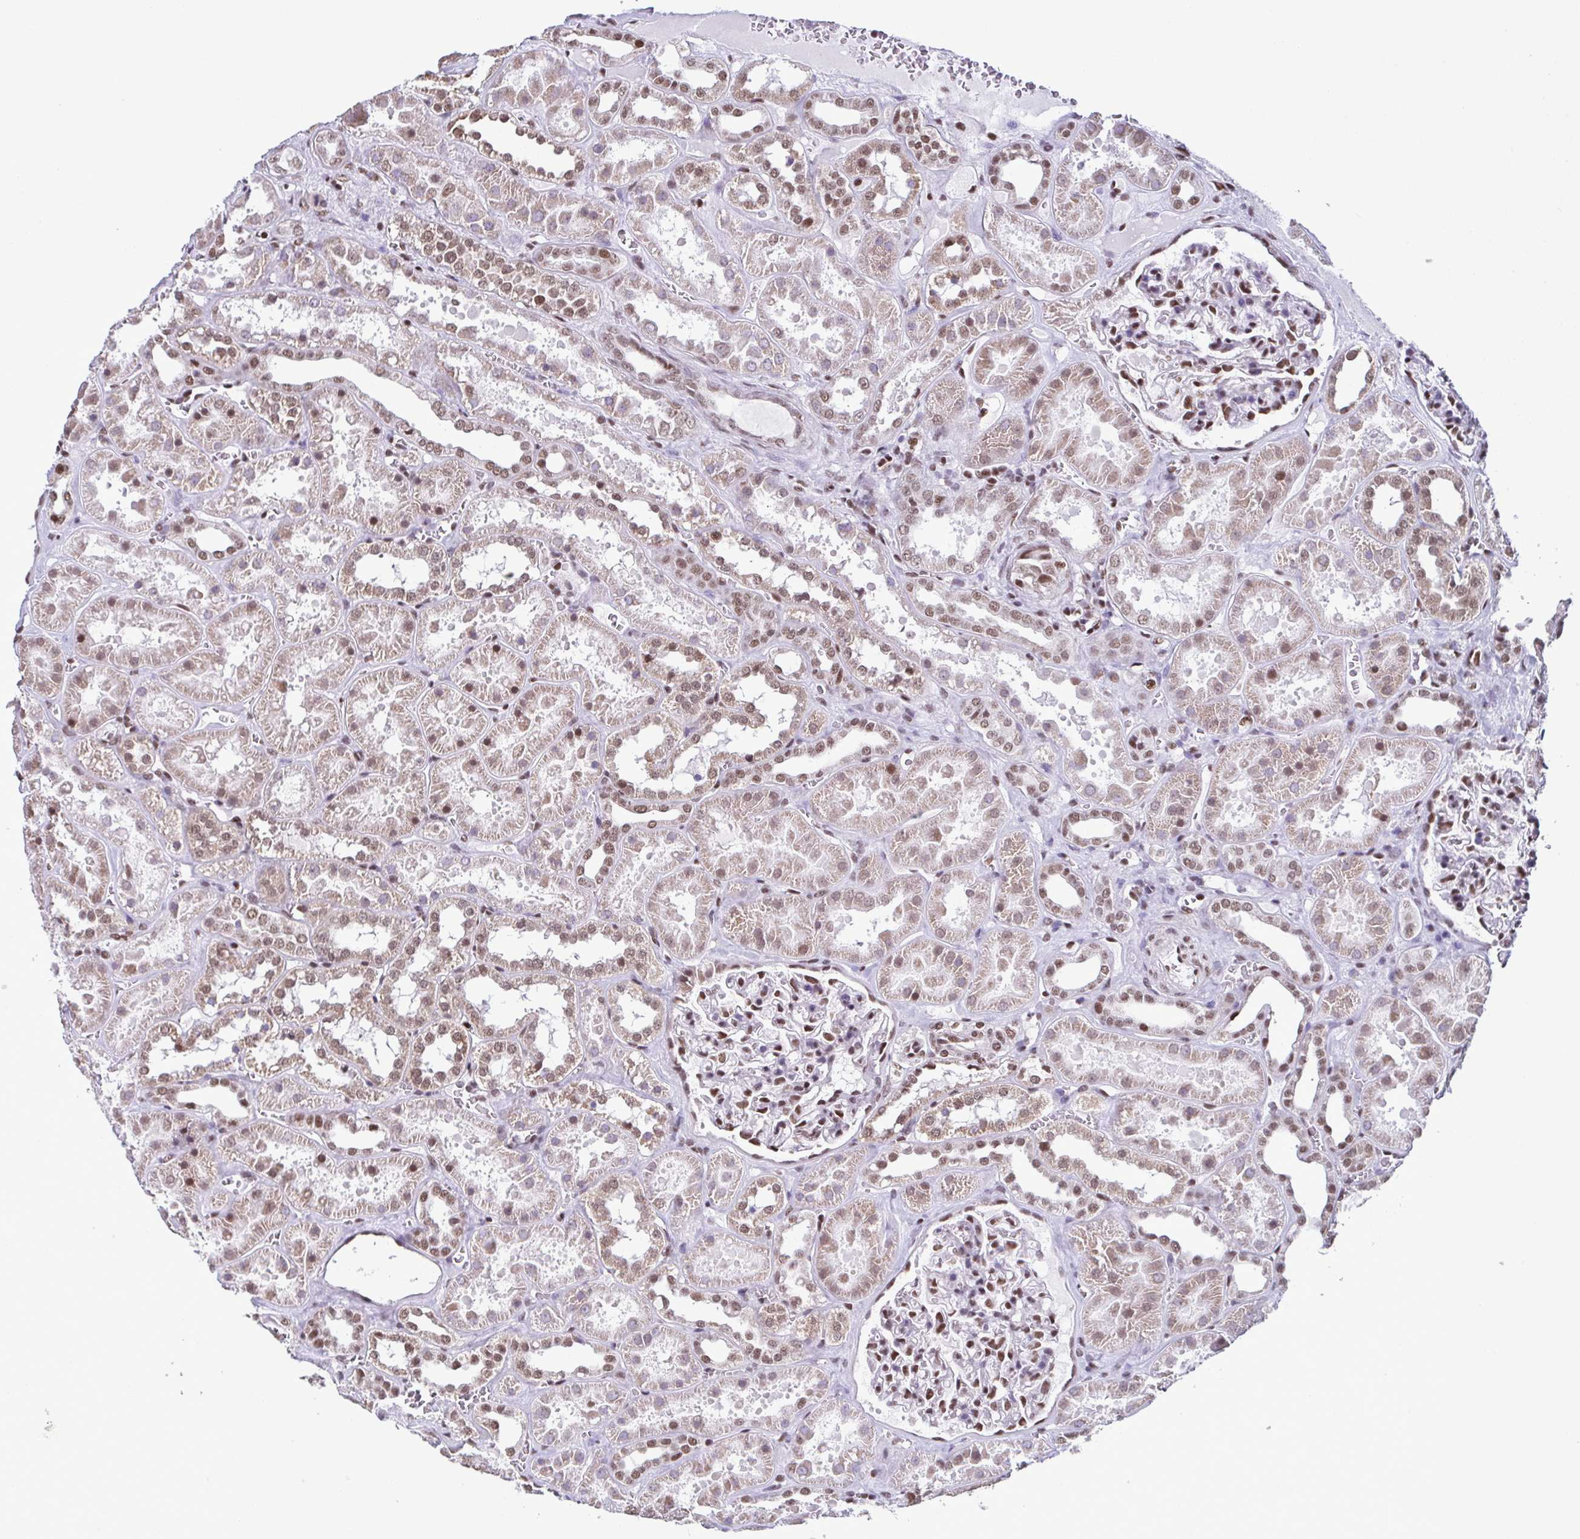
{"staining": {"intensity": "moderate", "quantity": ">75%", "location": "nuclear"}, "tissue": "kidney", "cell_type": "Cells in glomeruli", "image_type": "normal", "snomed": [{"axis": "morphology", "description": "Normal tissue, NOS"}, {"axis": "topography", "description": "Kidney"}], "caption": "A brown stain labels moderate nuclear expression of a protein in cells in glomeruli of unremarkable kidney. The staining is performed using DAB brown chromogen to label protein expression. The nuclei are counter-stained blue using hematoxylin.", "gene": "TIMM21", "patient": {"sex": "female", "age": 41}}